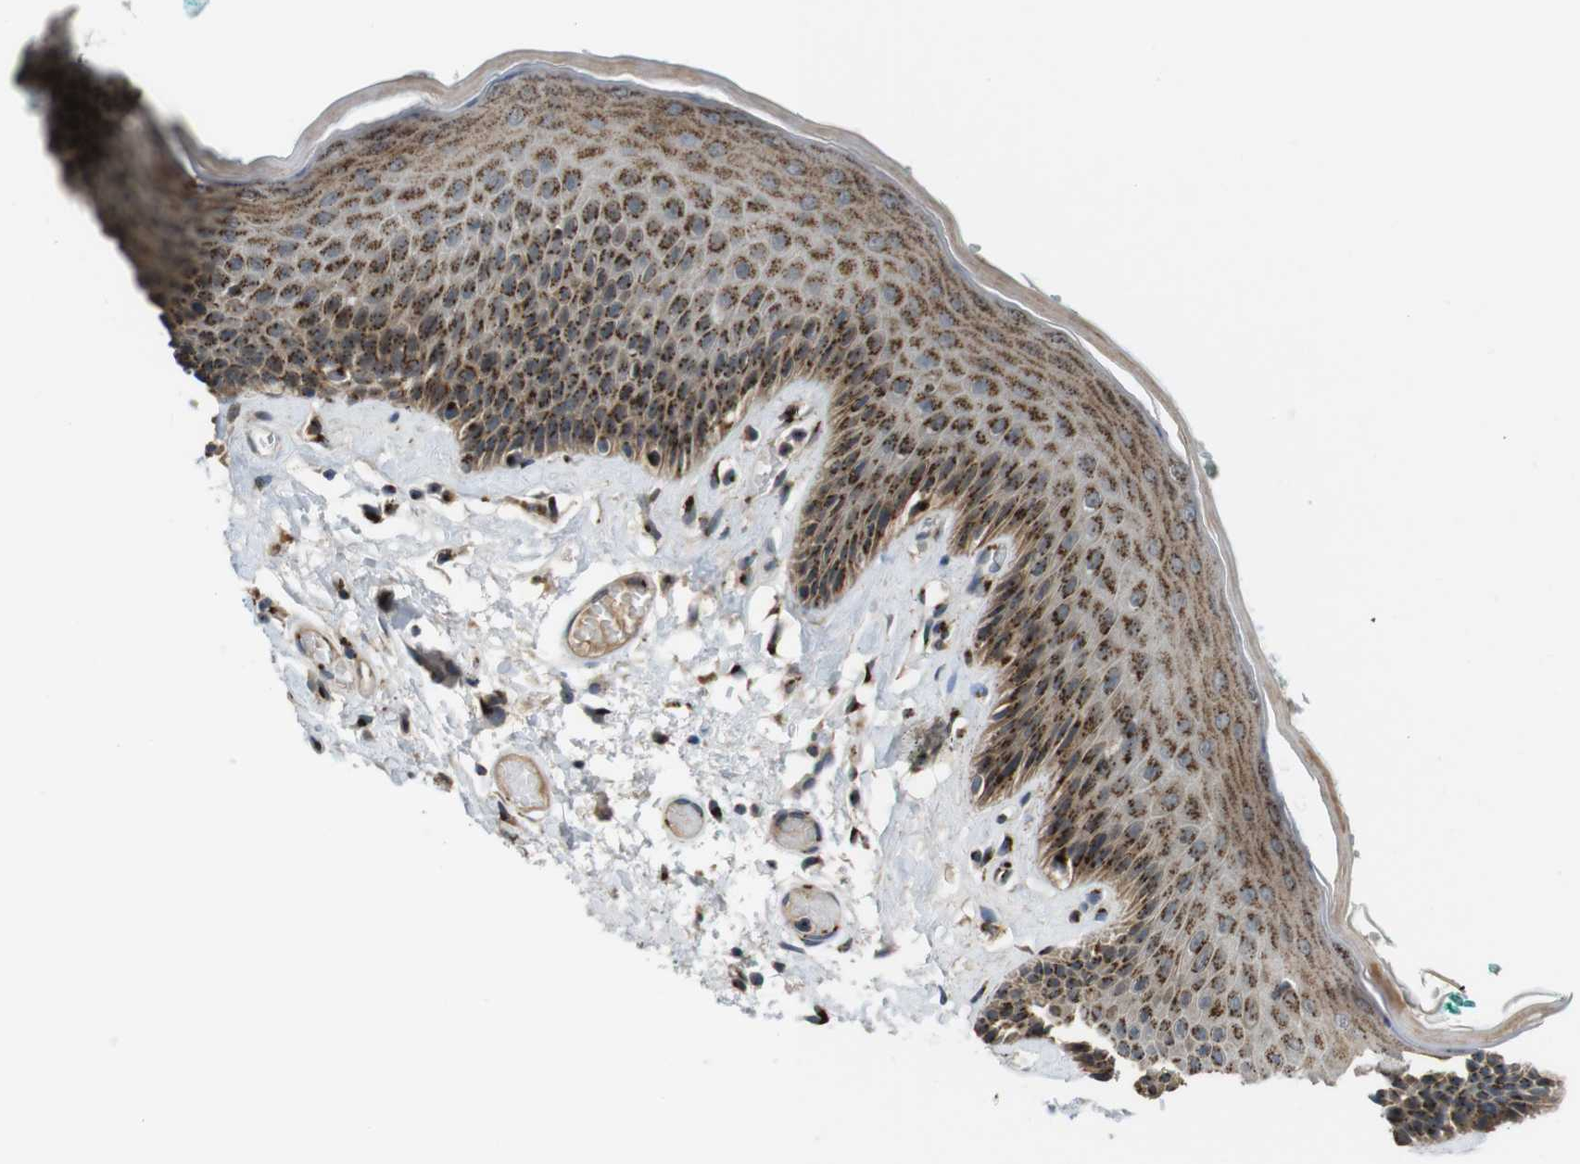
{"staining": {"intensity": "strong", "quantity": ">75%", "location": "cytoplasmic/membranous"}, "tissue": "skin", "cell_type": "Epidermal cells", "image_type": "normal", "snomed": [{"axis": "morphology", "description": "Normal tissue, NOS"}, {"axis": "topography", "description": "Vulva"}], "caption": "Approximately >75% of epidermal cells in benign human skin demonstrate strong cytoplasmic/membranous protein expression as visualized by brown immunohistochemical staining.", "gene": "ZFPL1", "patient": {"sex": "female", "age": 73}}